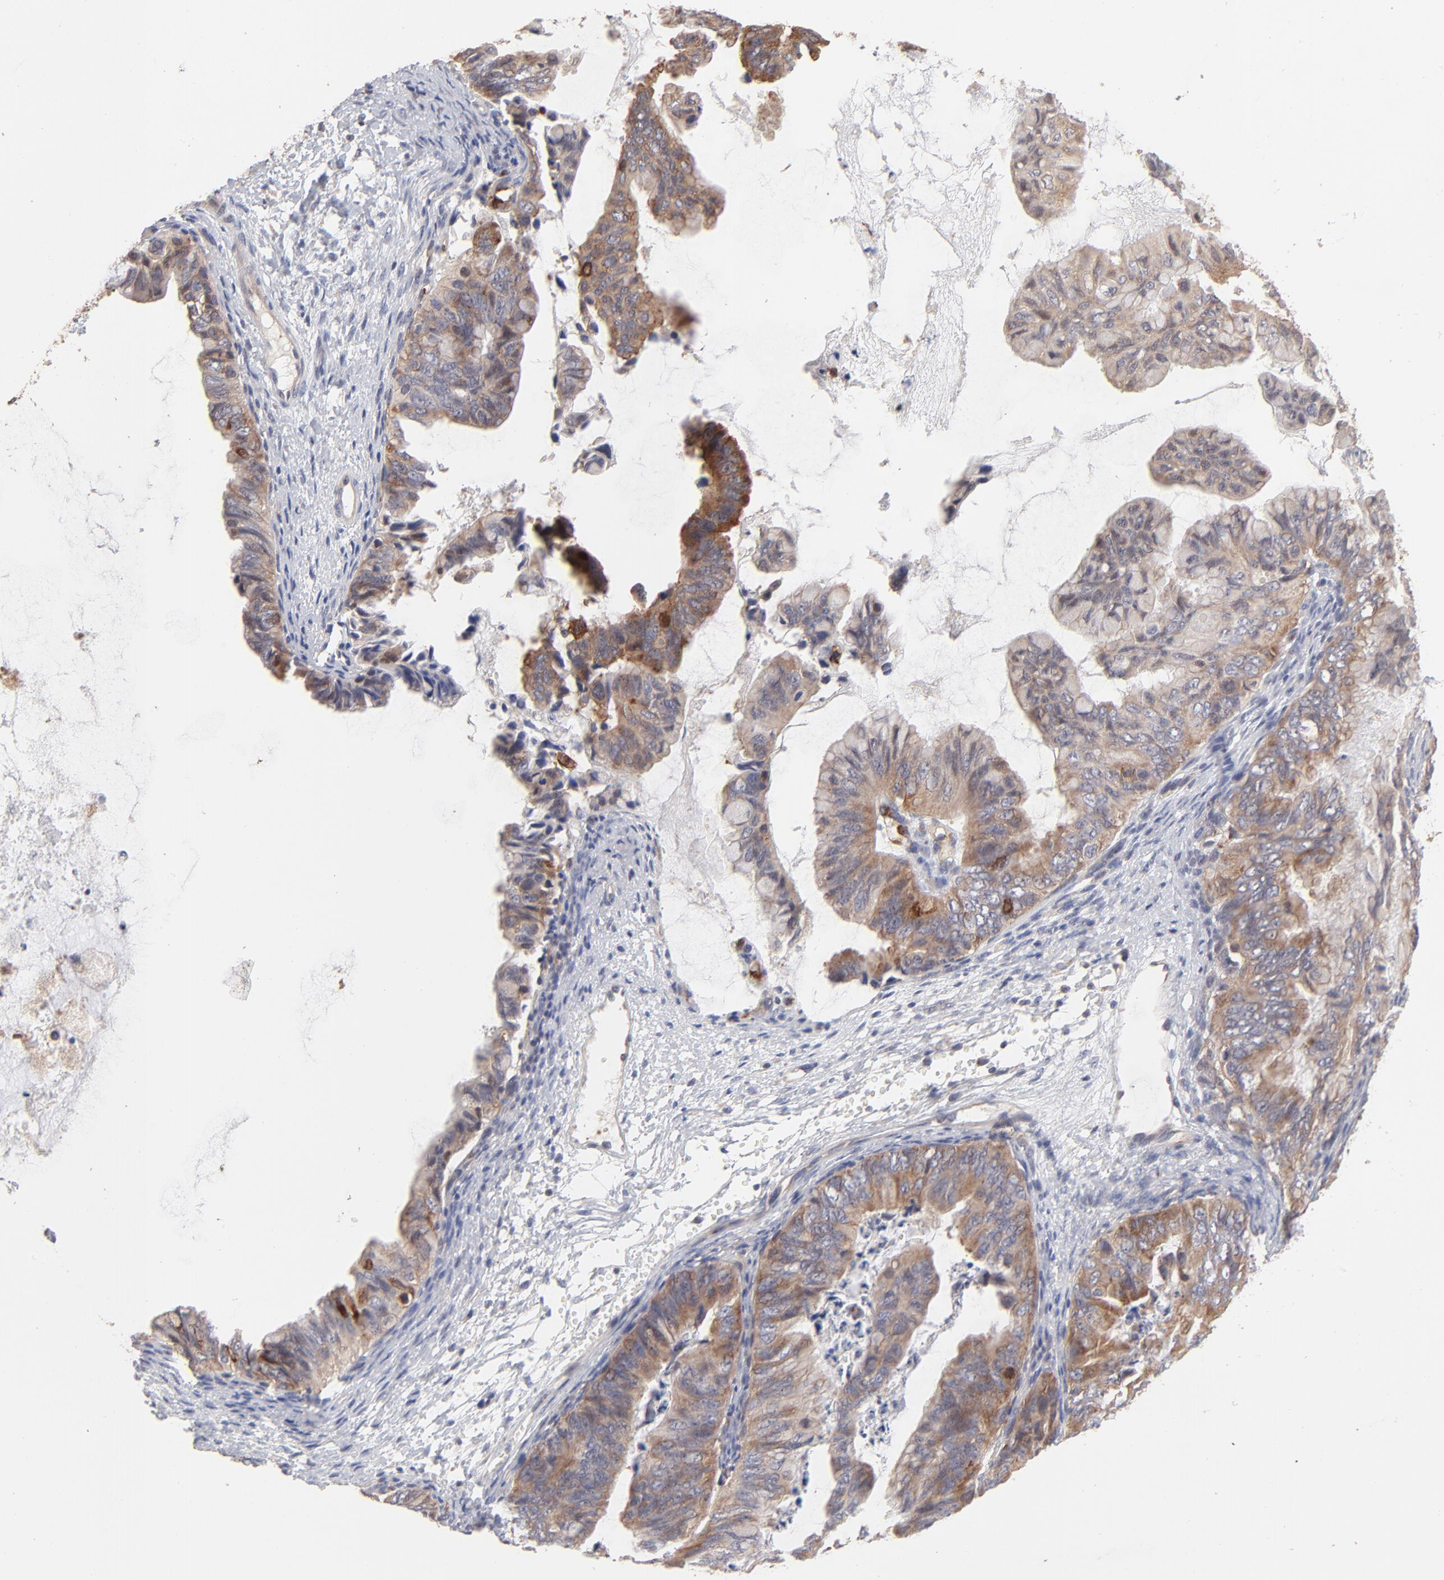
{"staining": {"intensity": "moderate", "quantity": ">75%", "location": "cytoplasmic/membranous"}, "tissue": "ovarian cancer", "cell_type": "Tumor cells", "image_type": "cancer", "snomed": [{"axis": "morphology", "description": "Cystadenocarcinoma, mucinous, NOS"}, {"axis": "topography", "description": "Ovary"}], "caption": "Brown immunohistochemical staining in human ovarian cancer (mucinous cystadenocarcinoma) displays moderate cytoplasmic/membranous positivity in about >75% of tumor cells.", "gene": "IVNS1ABP", "patient": {"sex": "female", "age": 36}}